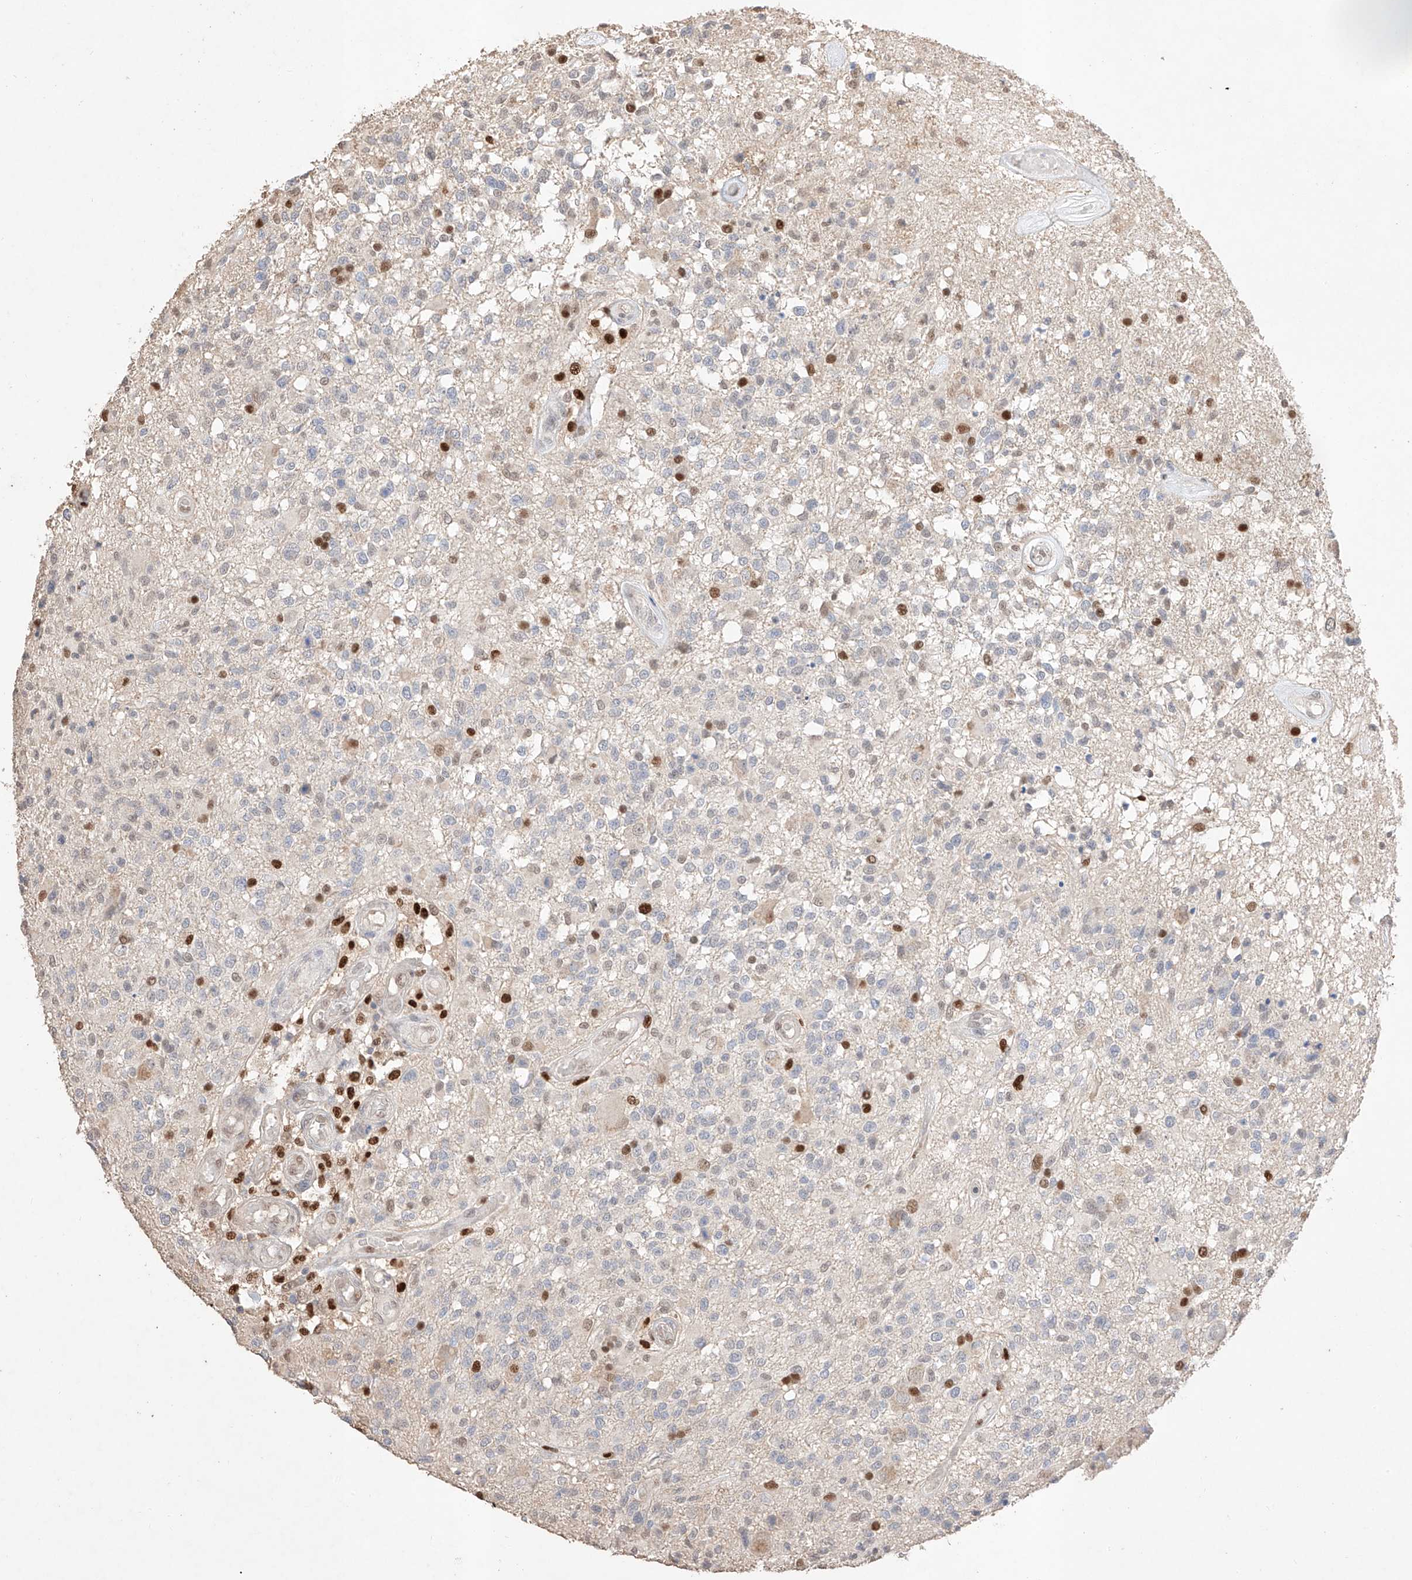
{"staining": {"intensity": "negative", "quantity": "none", "location": "none"}, "tissue": "glioma", "cell_type": "Tumor cells", "image_type": "cancer", "snomed": [{"axis": "morphology", "description": "Glioma, malignant, High grade"}, {"axis": "morphology", "description": "Glioblastoma, NOS"}, {"axis": "topography", "description": "Brain"}], "caption": "Immunohistochemistry (IHC) histopathology image of neoplastic tissue: glioma stained with DAB shows no significant protein staining in tumor cells.", "gene": "APIP", "patient": {"sex": "male", "age": 60}}